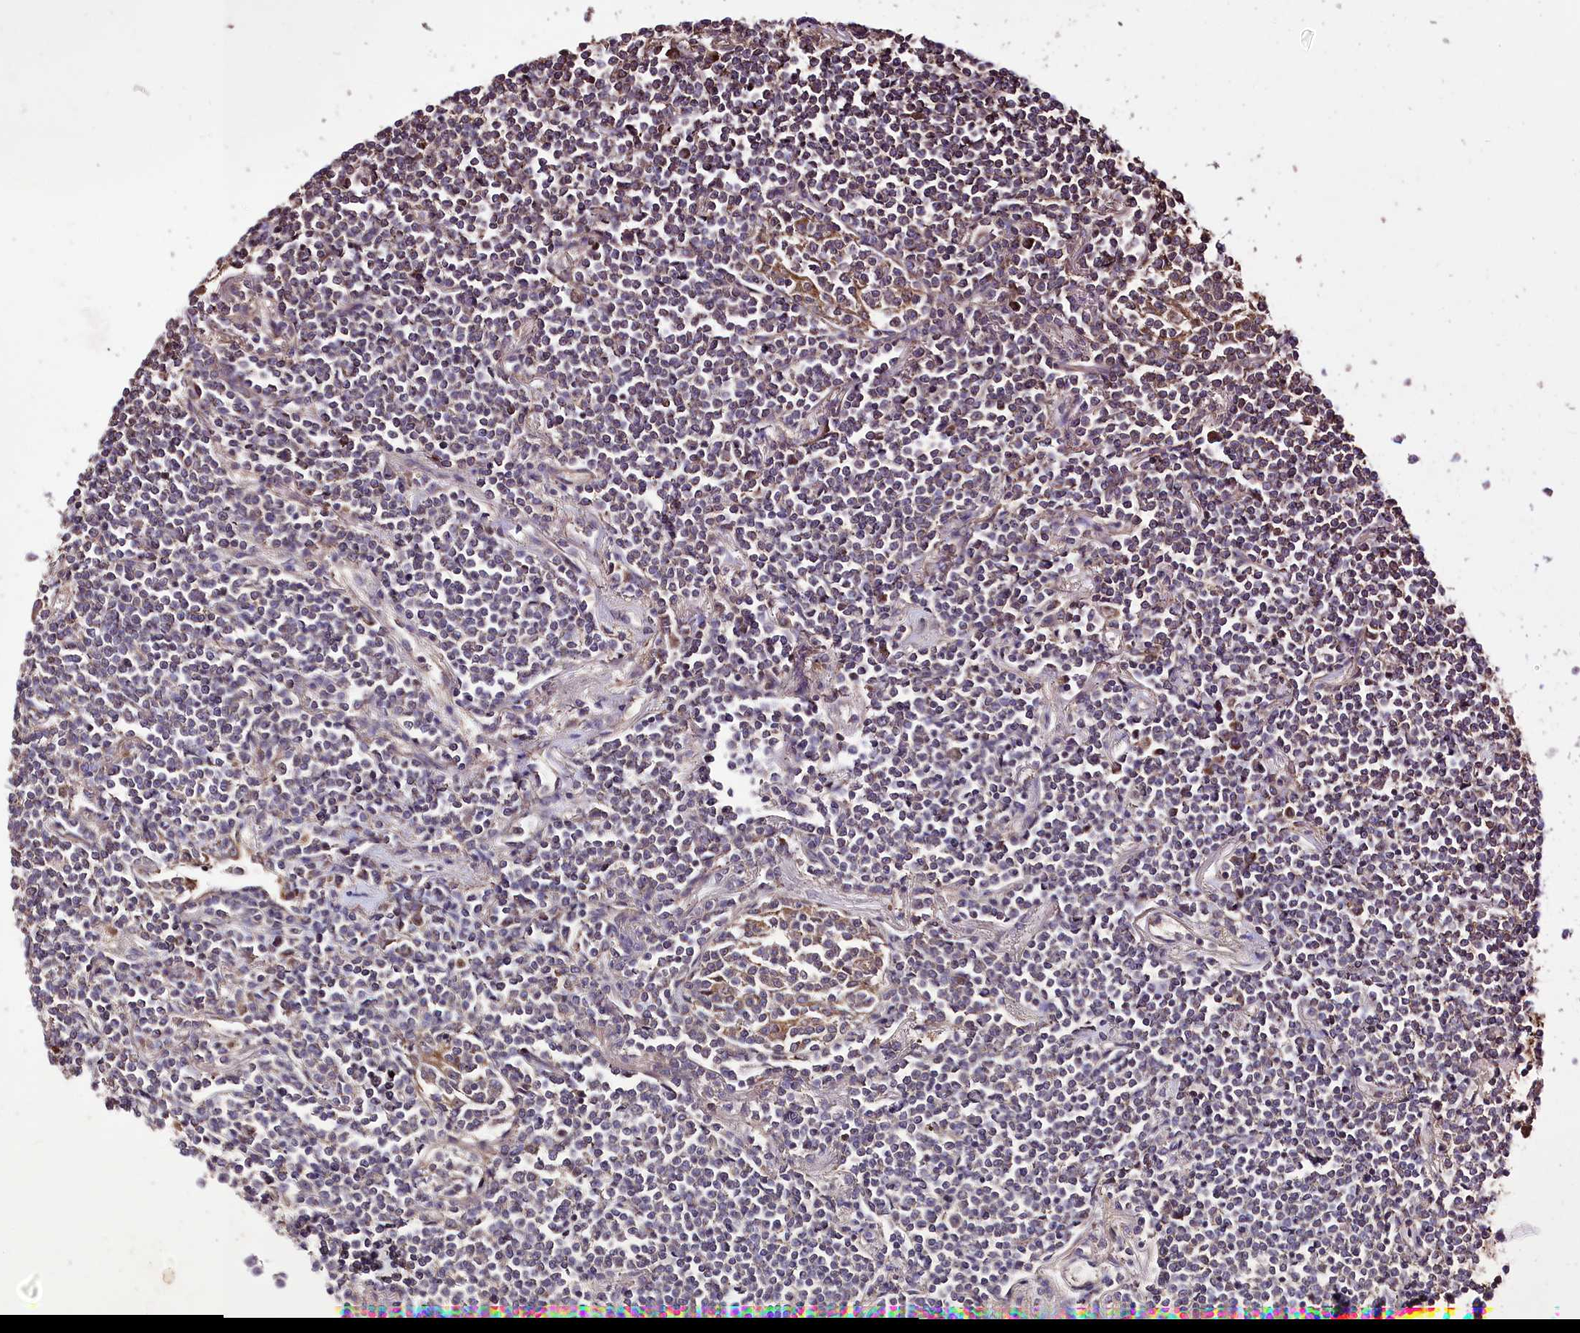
{"staining": {"intensity": "negative", "quantity": "none", "location": "none"}, "tissue": "lymphoma", "cell_type": "Tumor cells", "image_type": "cancer", "snomed": [{"axis": "morphology", "description": "Malignant lymphoma, non-Hodgkin's type, Low grade"}, {"axis": "topography", "description": "Lung"}], "caption": "This is a image of immunohistochemistry (IHC) staining of low-grade malignant lymphoma, non-Hodgkin's type, which shows no expression in tumor cells.", "gene": "WWC1", "patient": {"sex": "female", "age": 71}}